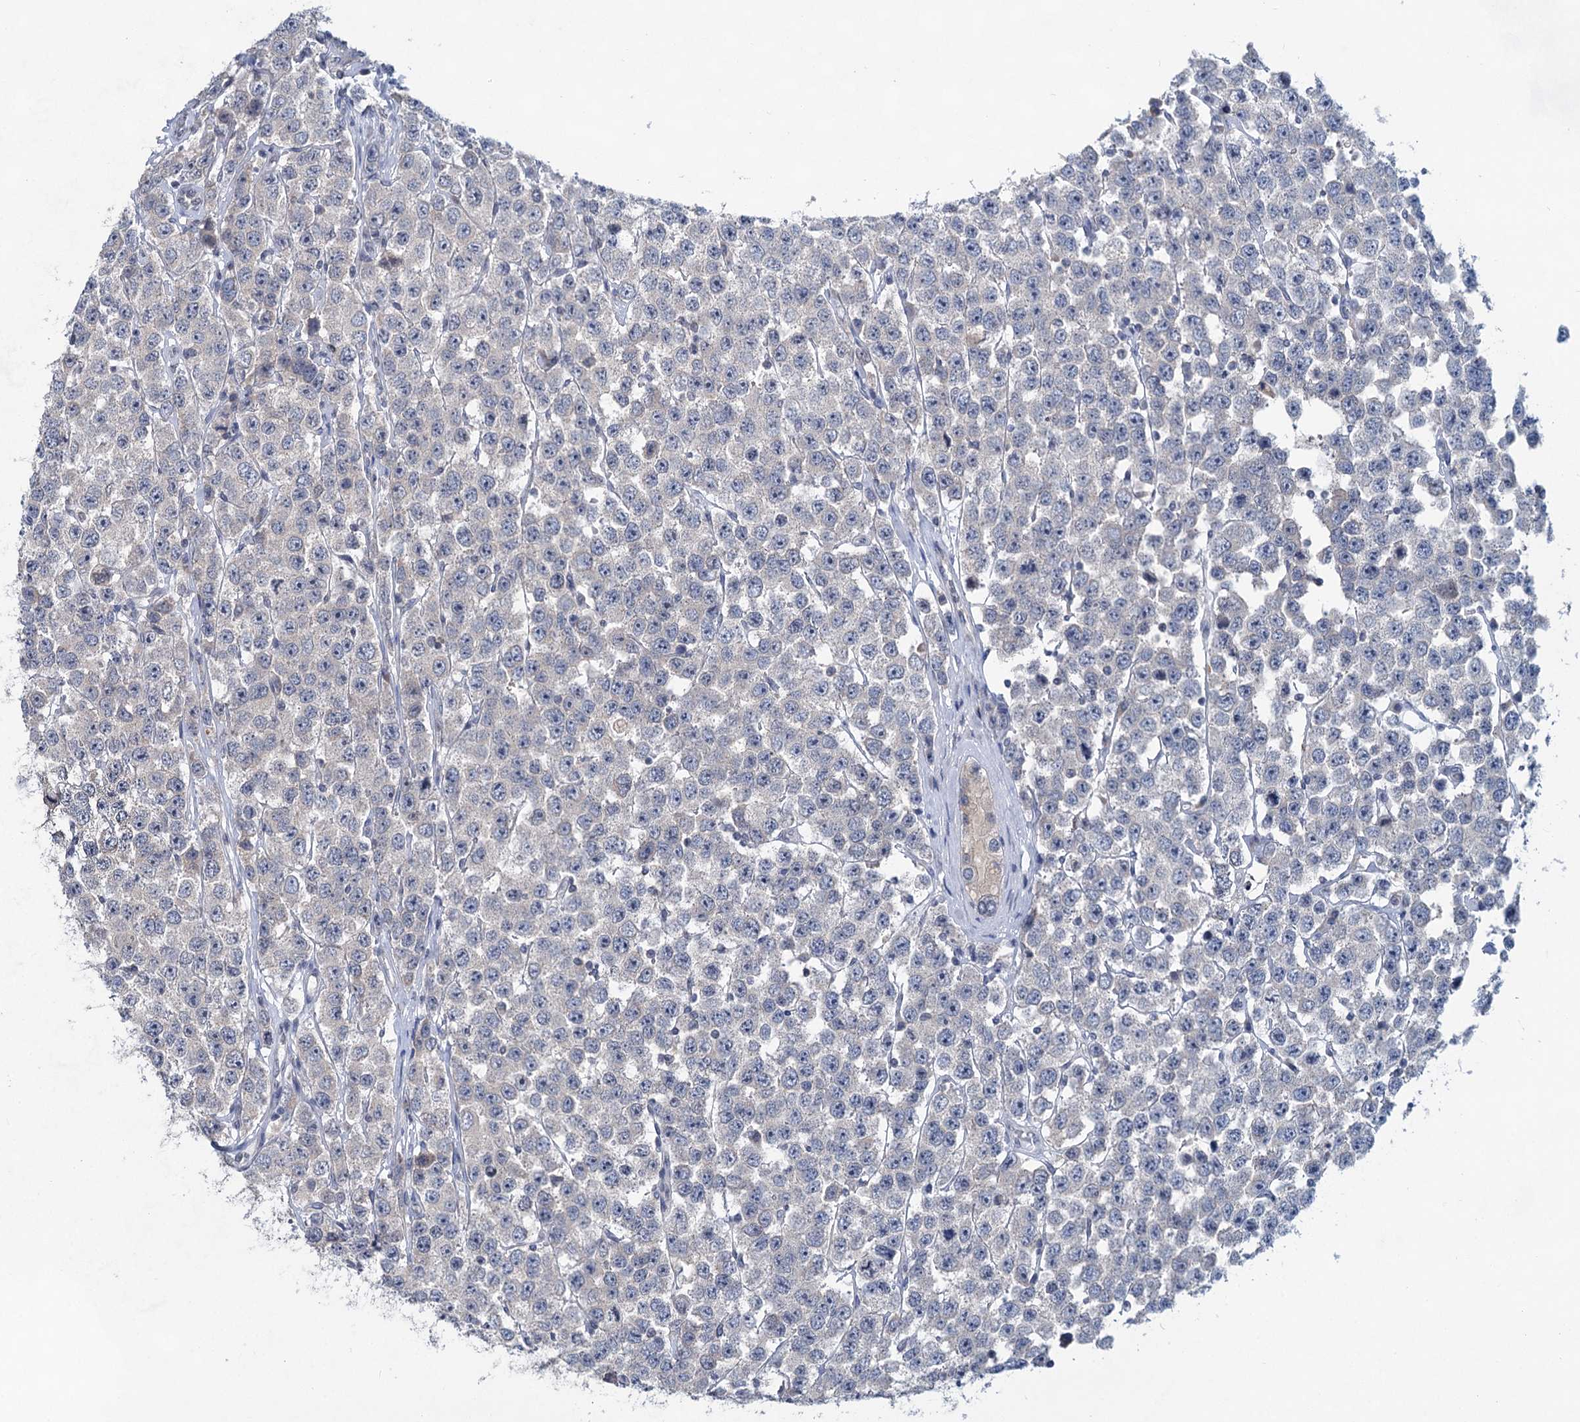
{"staining": {"intensity": "negative", "quantity": "none", "location": "none"}, "tissue": "testis cancer", "cell_type": "Tumor cells", "image_type": "cancer", "snomed": [{"axis": "morphology", "description": "Seminoma, NOS"}, {"axis": "topography", "description": "Testis"}], "caption": "This is an IHC histopathology image of testis cancer. There is no expression in tumor cells.", "gene": "TTC17", "patient": {"sex": "male", "age": 28}}